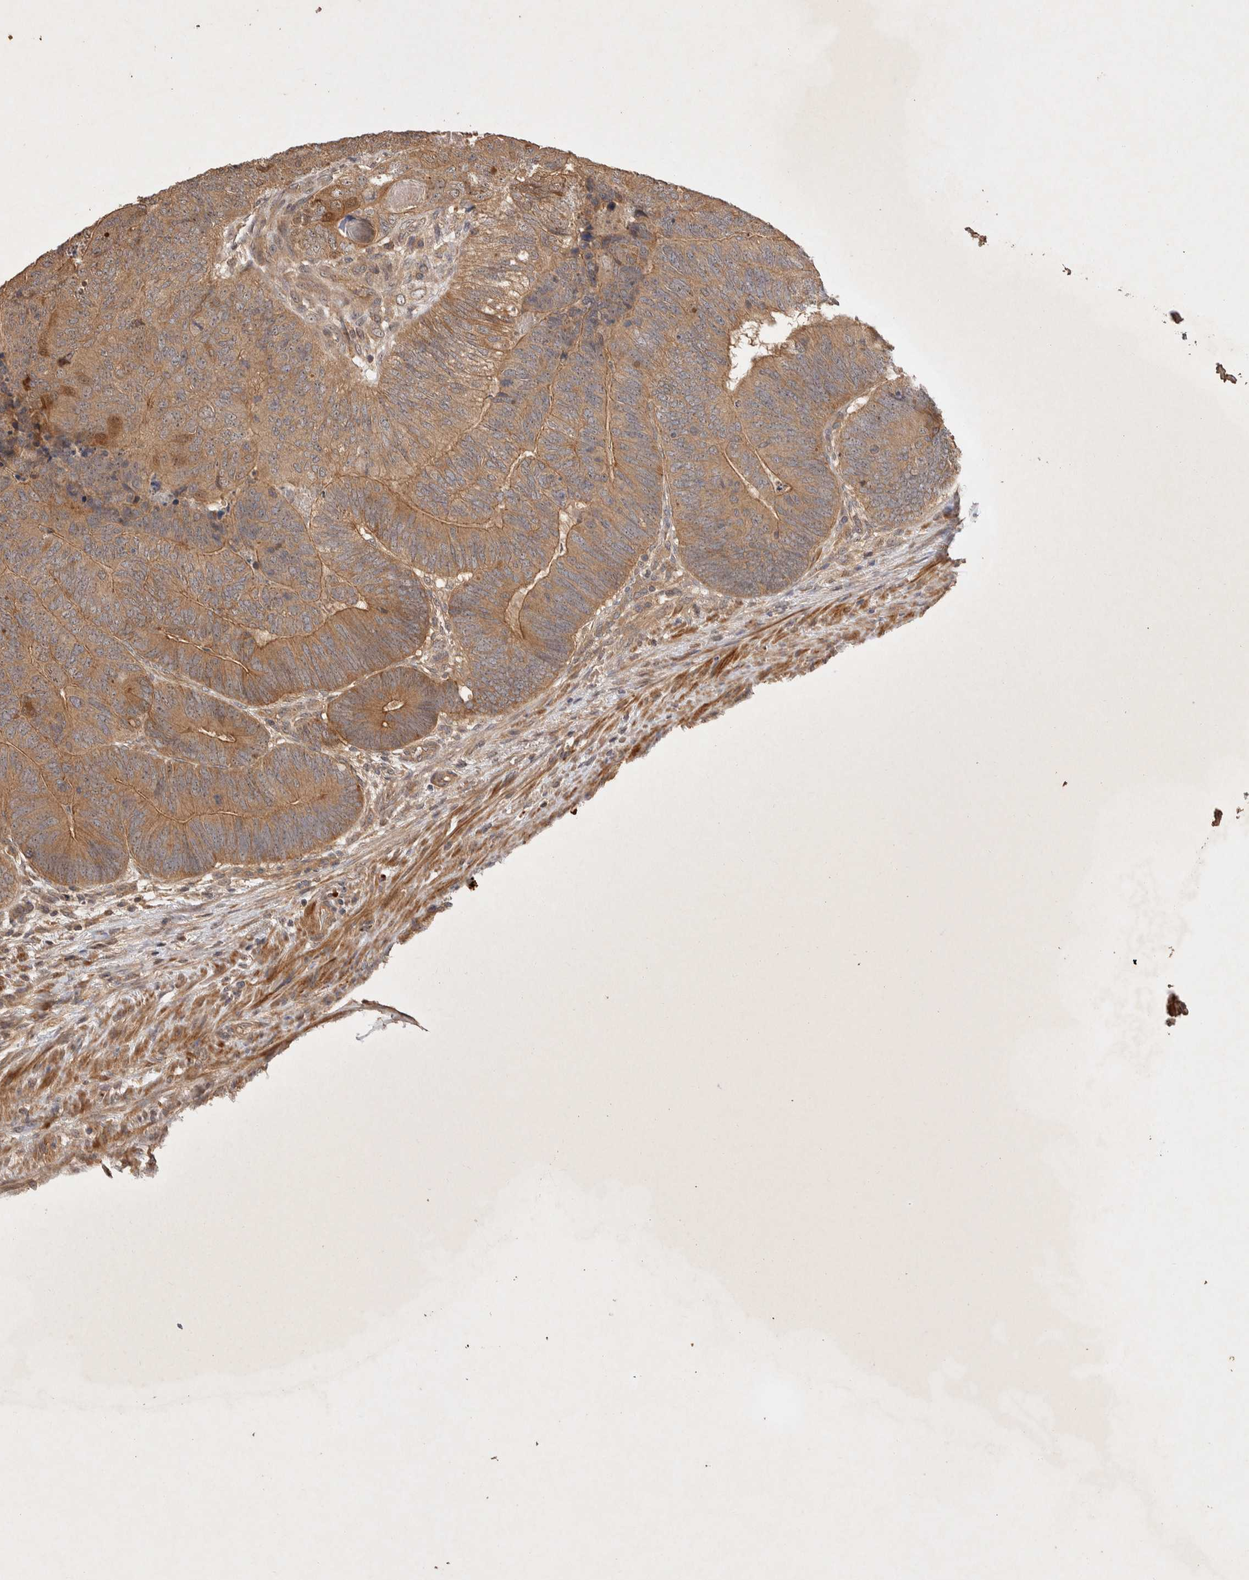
{"staining": {"intensity": "moderate", "quantity": ">75%", "location": "cytoplasmic/membranous"}, "tissue": "colorectal cancer", "cell_type": "Tumor cells", "image_type": "cancer", "snomed": [{"axis": "morphology", "description": "Adenocarcinoma, NOS"}, {"axis": "topography", "description": "Colon"}], "caption": "A medium amount of moderate cytoplasmic/membranous expression is appreciated in approximately >75% of tumor cells in colorectal cancer (adenocarcinoma) tissue.", "gene": "NSMAF", "patient": {"sex": "female", "age": 67}}